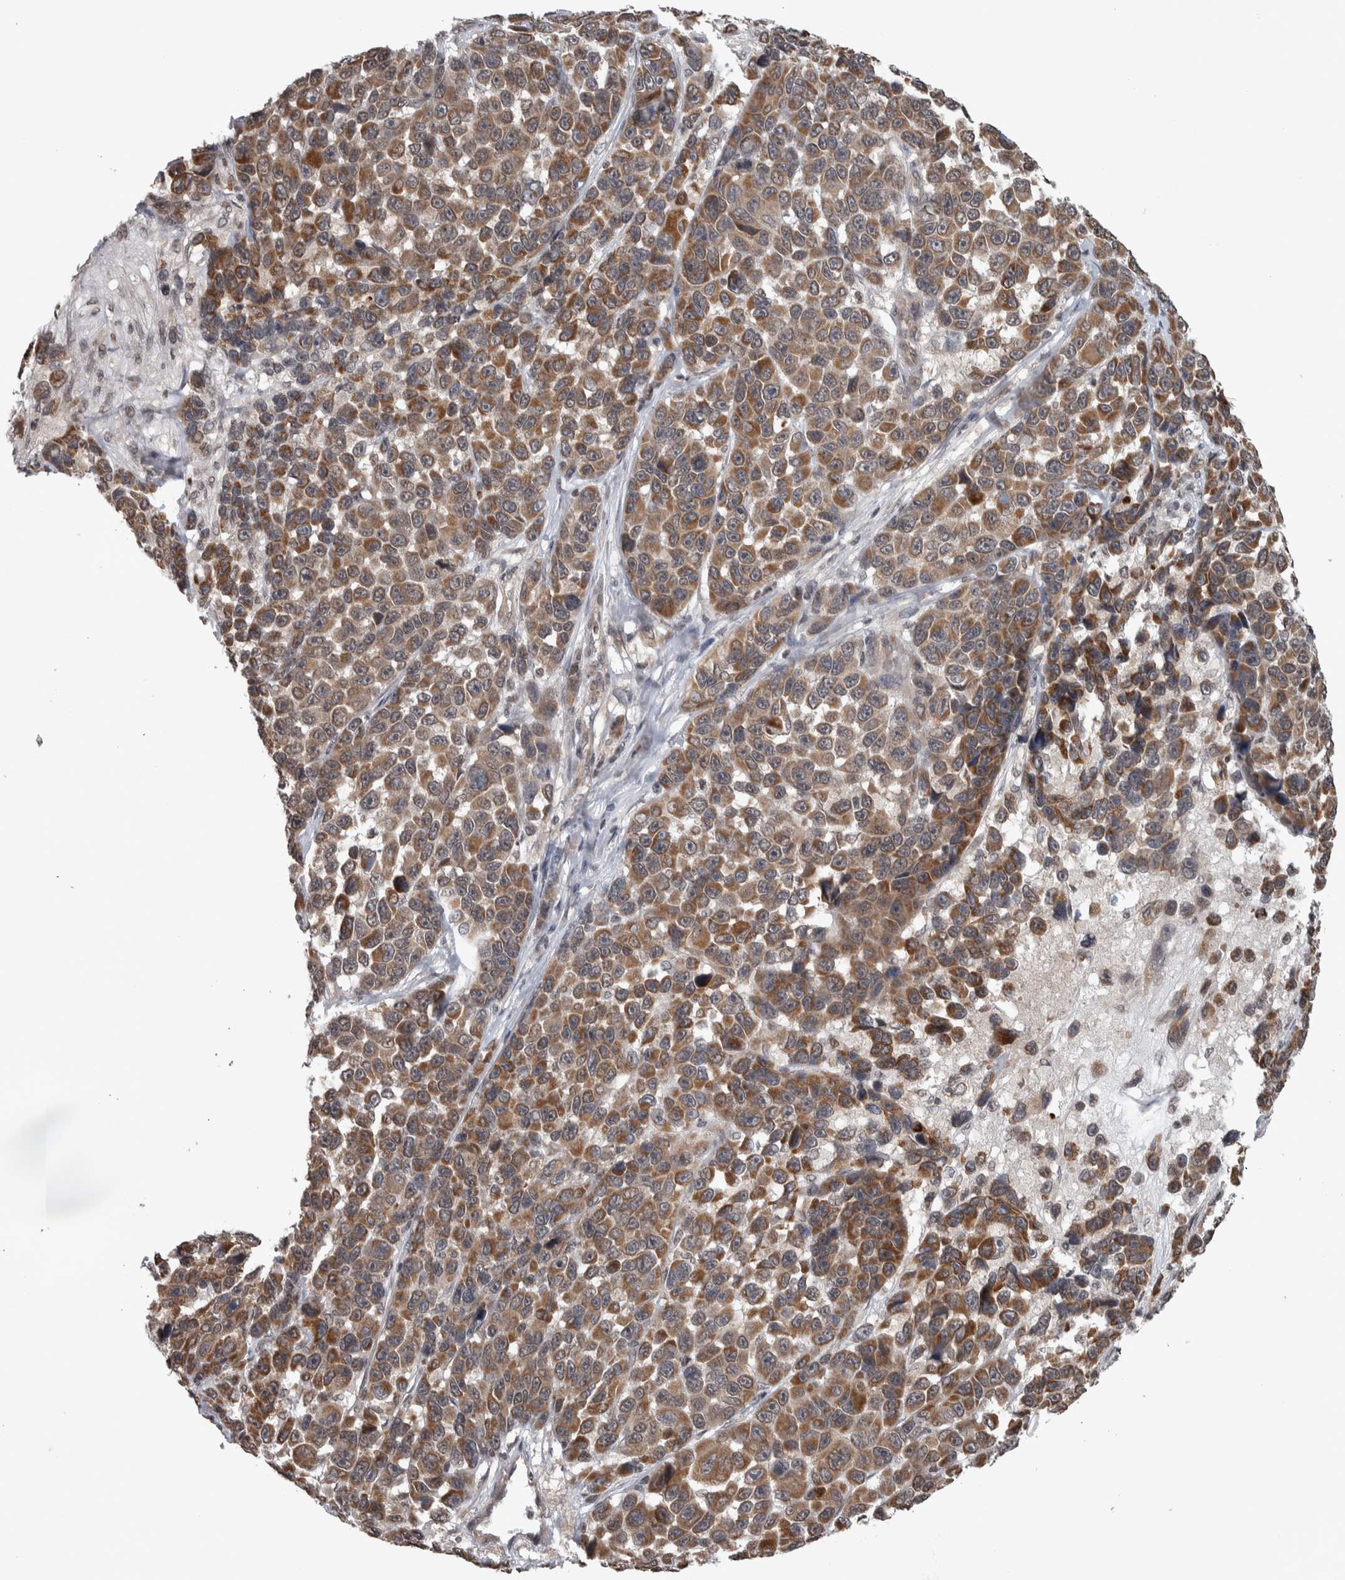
{"staining": {"intensity": "moderate", "quantity": ">75%", "location": "cytoplasmic/membranous"}, "tissue": "melanoma", "cell_type": "Tumor cells", "image_type": "cancer", "snomed": [{"axis": "morphology", "description": "Malignant melanoma, NOS"}, {"axis": "topography", "description": "Skin"}], "caption": "Immunohistochemistry (DAB (3,3'-diaminobenzidine)) staining of human melanoma demonstrates moderate cytoplasmic/membranous protein positivity in about >75% of tumor cells.", "gene": "CWC27", "patient": {"sex": "male", "age": 53}}